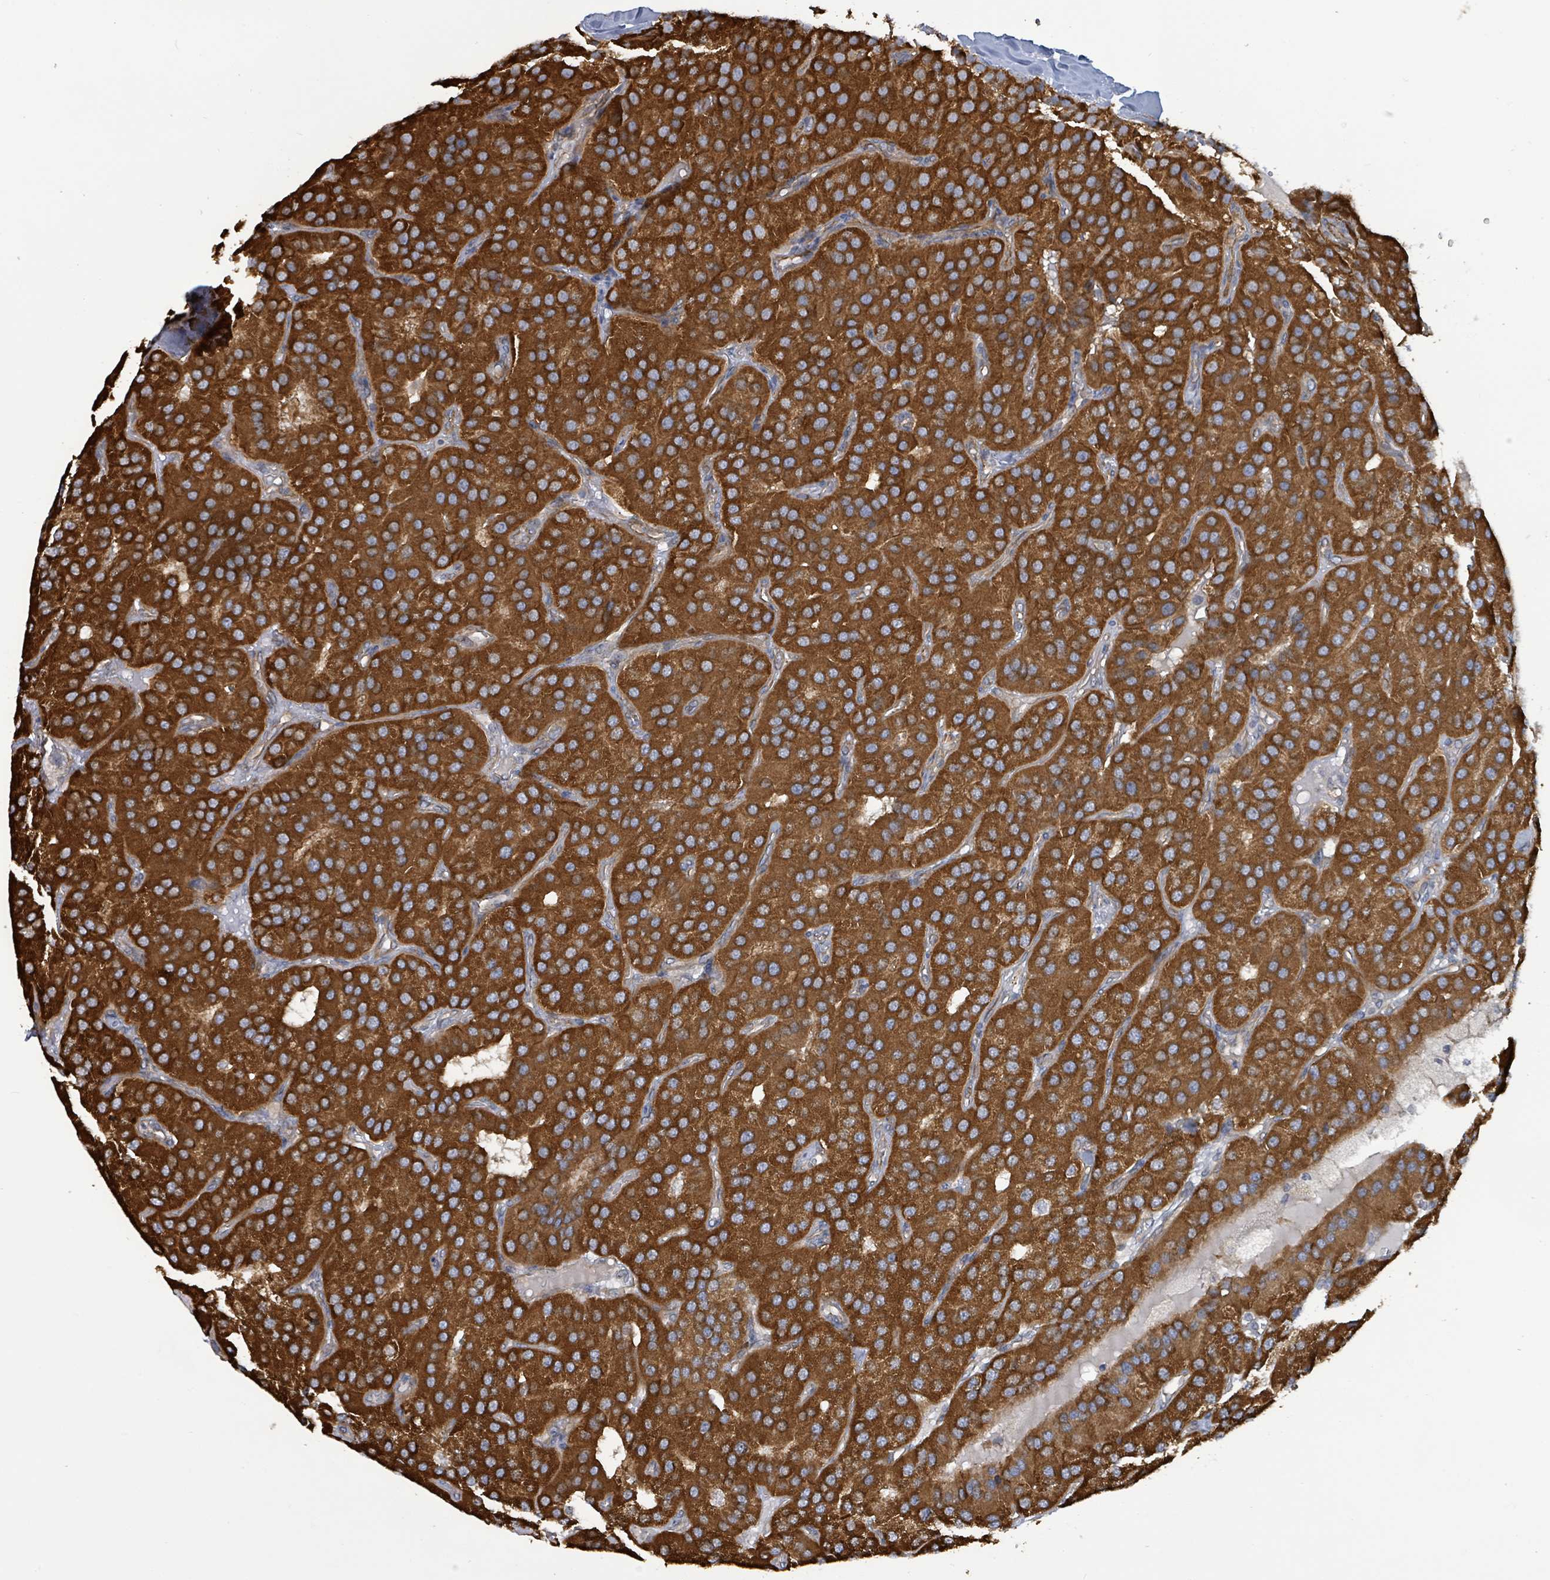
{"staining": {"intensity": "strong", "quantity": ">75%", "location": "cytoplasmic/membranous"}, "tissue": "parathyroid gland", "cell_type": "Glandular cells", "image_type": "normal", "snomed": [{"axis": "morphology", "description": "Normal tissue, NOS"}, {"axis": "morphology", "description": "Adenoma, NOS"}, {"axis": "topography", "description": "Parathyroid gland"}], "caption": "High-magnification brightfield microscopy of unremarkable parathyroid gland stained with DAB (brown) and counterstained with hematoxylin (blue). glandular cells exhibit strong cytoplasmic/membranous staining is appreciated in about>75% of cells.", "gene": "KBTBD11", "patient": {"sex": "female", "age": 86}}